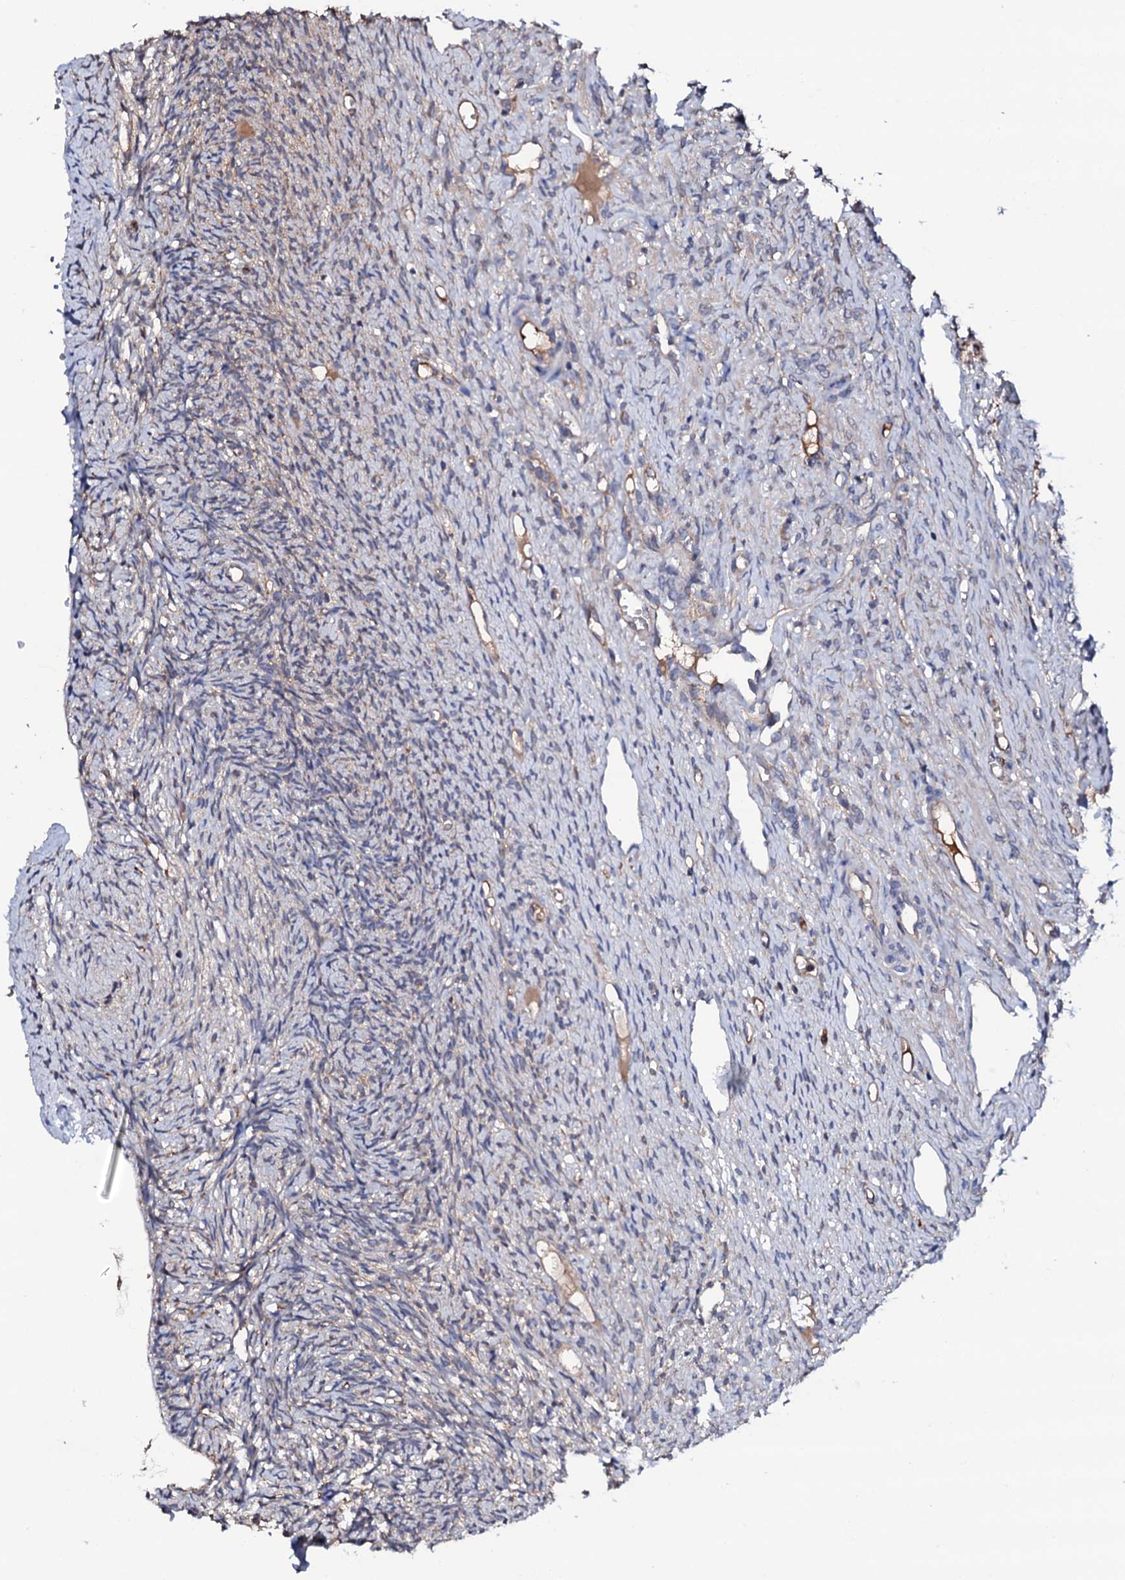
{"staining": {"intensity": "negative", "quantity": "none", "location": "none"}, "tissue": "ovary", "cell_type": "Ovarian stroma cells", "image_type": "normal", "snomed": [{"axis": "morphology", "description": "Normal tissue, NOS"}, {"axis": "topography", "description": "Ovary"}], "caption": "Protein analysis of unremarkable ovary reveals no significant staining in ovarian stroma cells. (Brightfield microscopy of DAB immunohistochemistry (IHC) at high magnification).", "gene": "TCAF2C", "patient": {"sex": "female", "age": 51}}